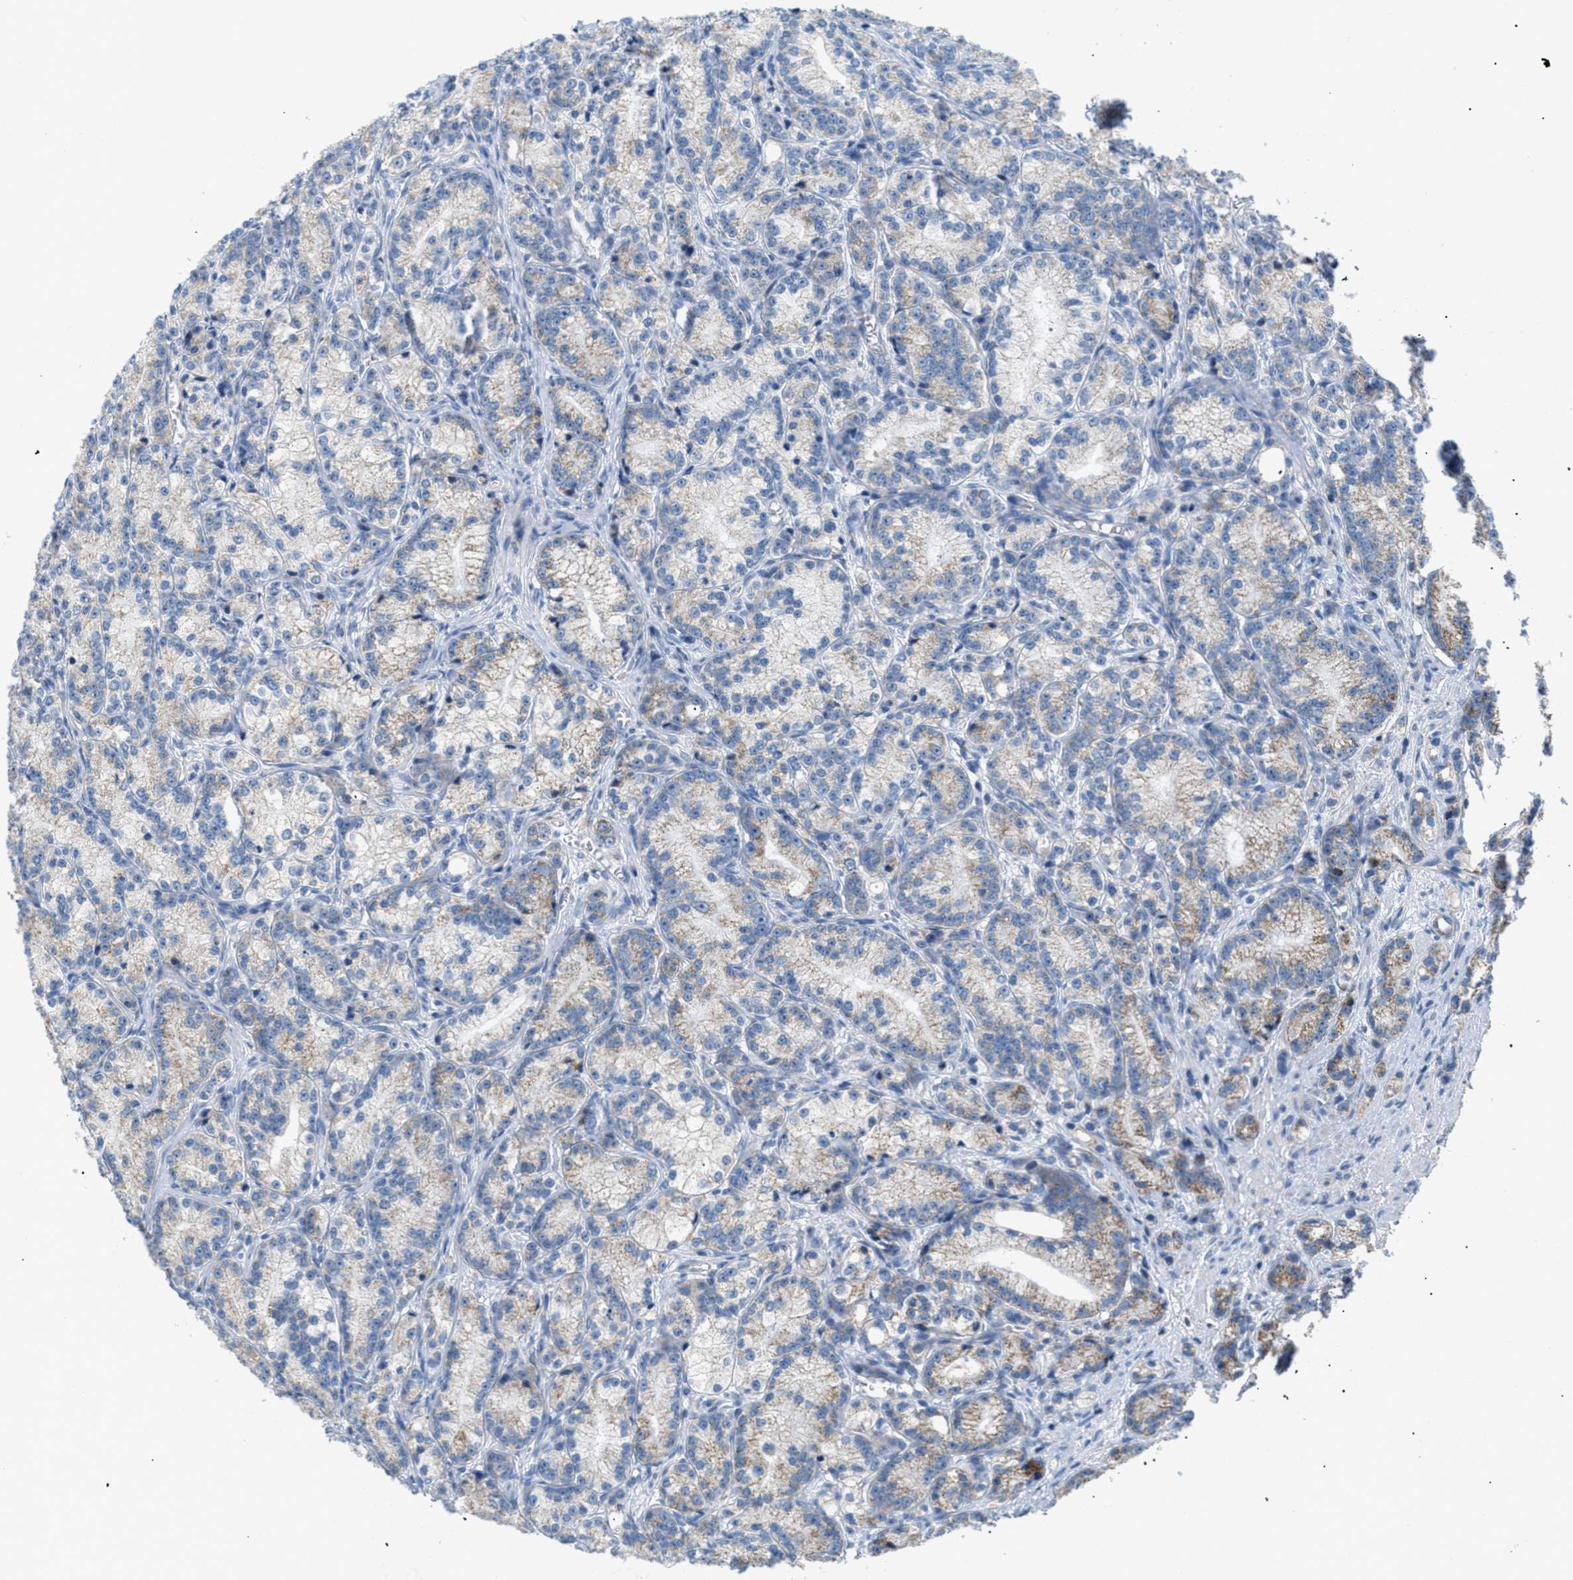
{"staining": {"intensity": "weak", "quantity": "25%-75%", "location": "cytoplasmic/membranous"}, "tissue": "prostate cancer", "cell_type": "Tumor cells", "image_type": "cancer", "snomed": [{"axis": "morphology", "description": "Adenocarcinoma, Low grade"}, {"axis": "topography", "description": "Prostate"}], "caption": "A low amount of weak cytoplasmic/membranous positivity is seen in approximately 25%-75% of tumor cells in prostate cancer (low-grade adenocarcinoma) tissue.", "gene": "ILDR1", "patient": {"sex": "male", "age": 89}}